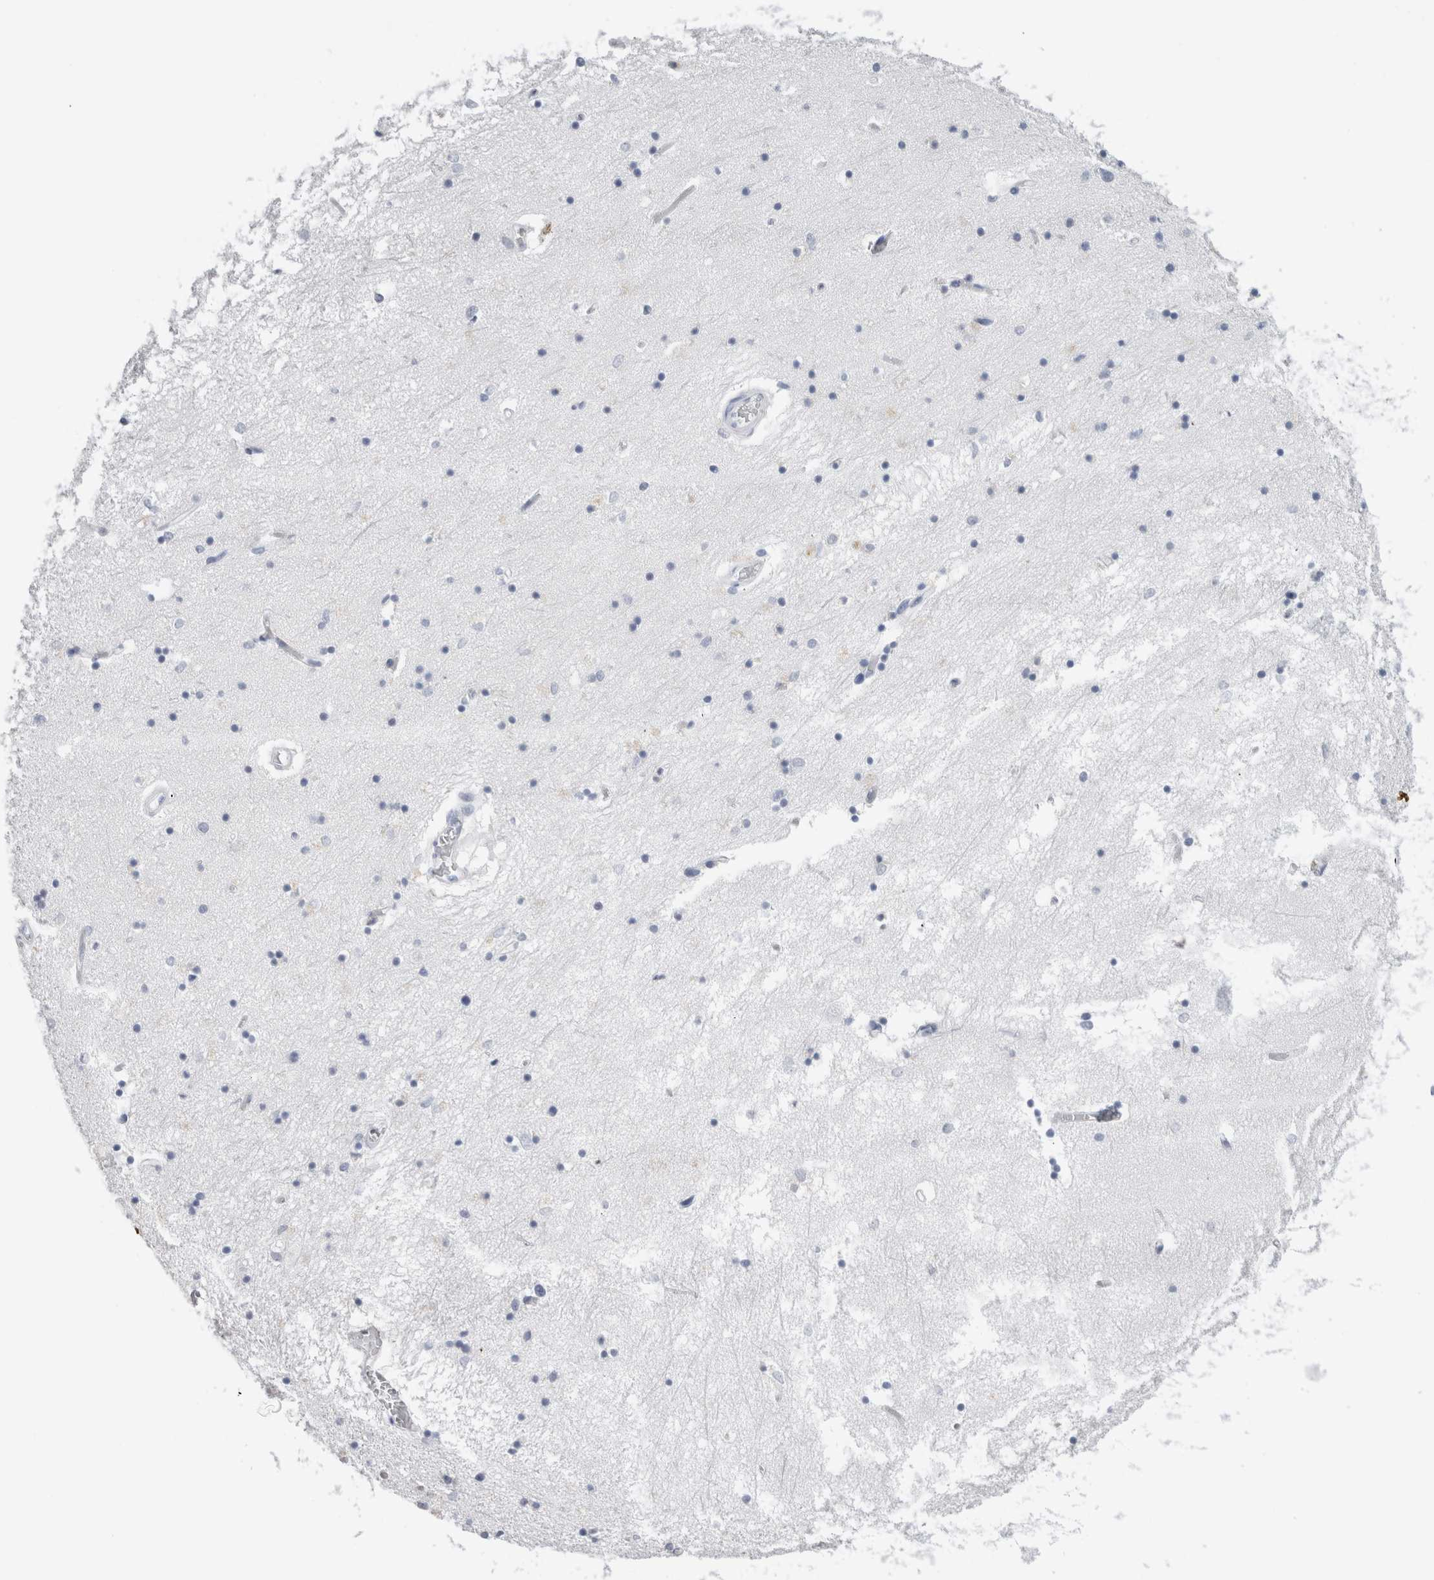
{"staining": {"intensity": "negative", "quantity": "none", "location": "none"}, "tissue": "hippocampus", "cell_type": "Glial cells", "image_type": "normal", "snomed": [{"axis": "morphology", "description": "Normal tissue, NOS"}, {"axis": "topography", "description": "Hippocampus"}], "caption": "This image is of benign hippocampus stained with immunohistochemistry to label a protein in brown with the nuclei are counter-stained blue. There is no positivity in glial cells. Nuclei are stained in blue.", "gene": "S100A12", "patient": {"sex": "male", "age": 70}}